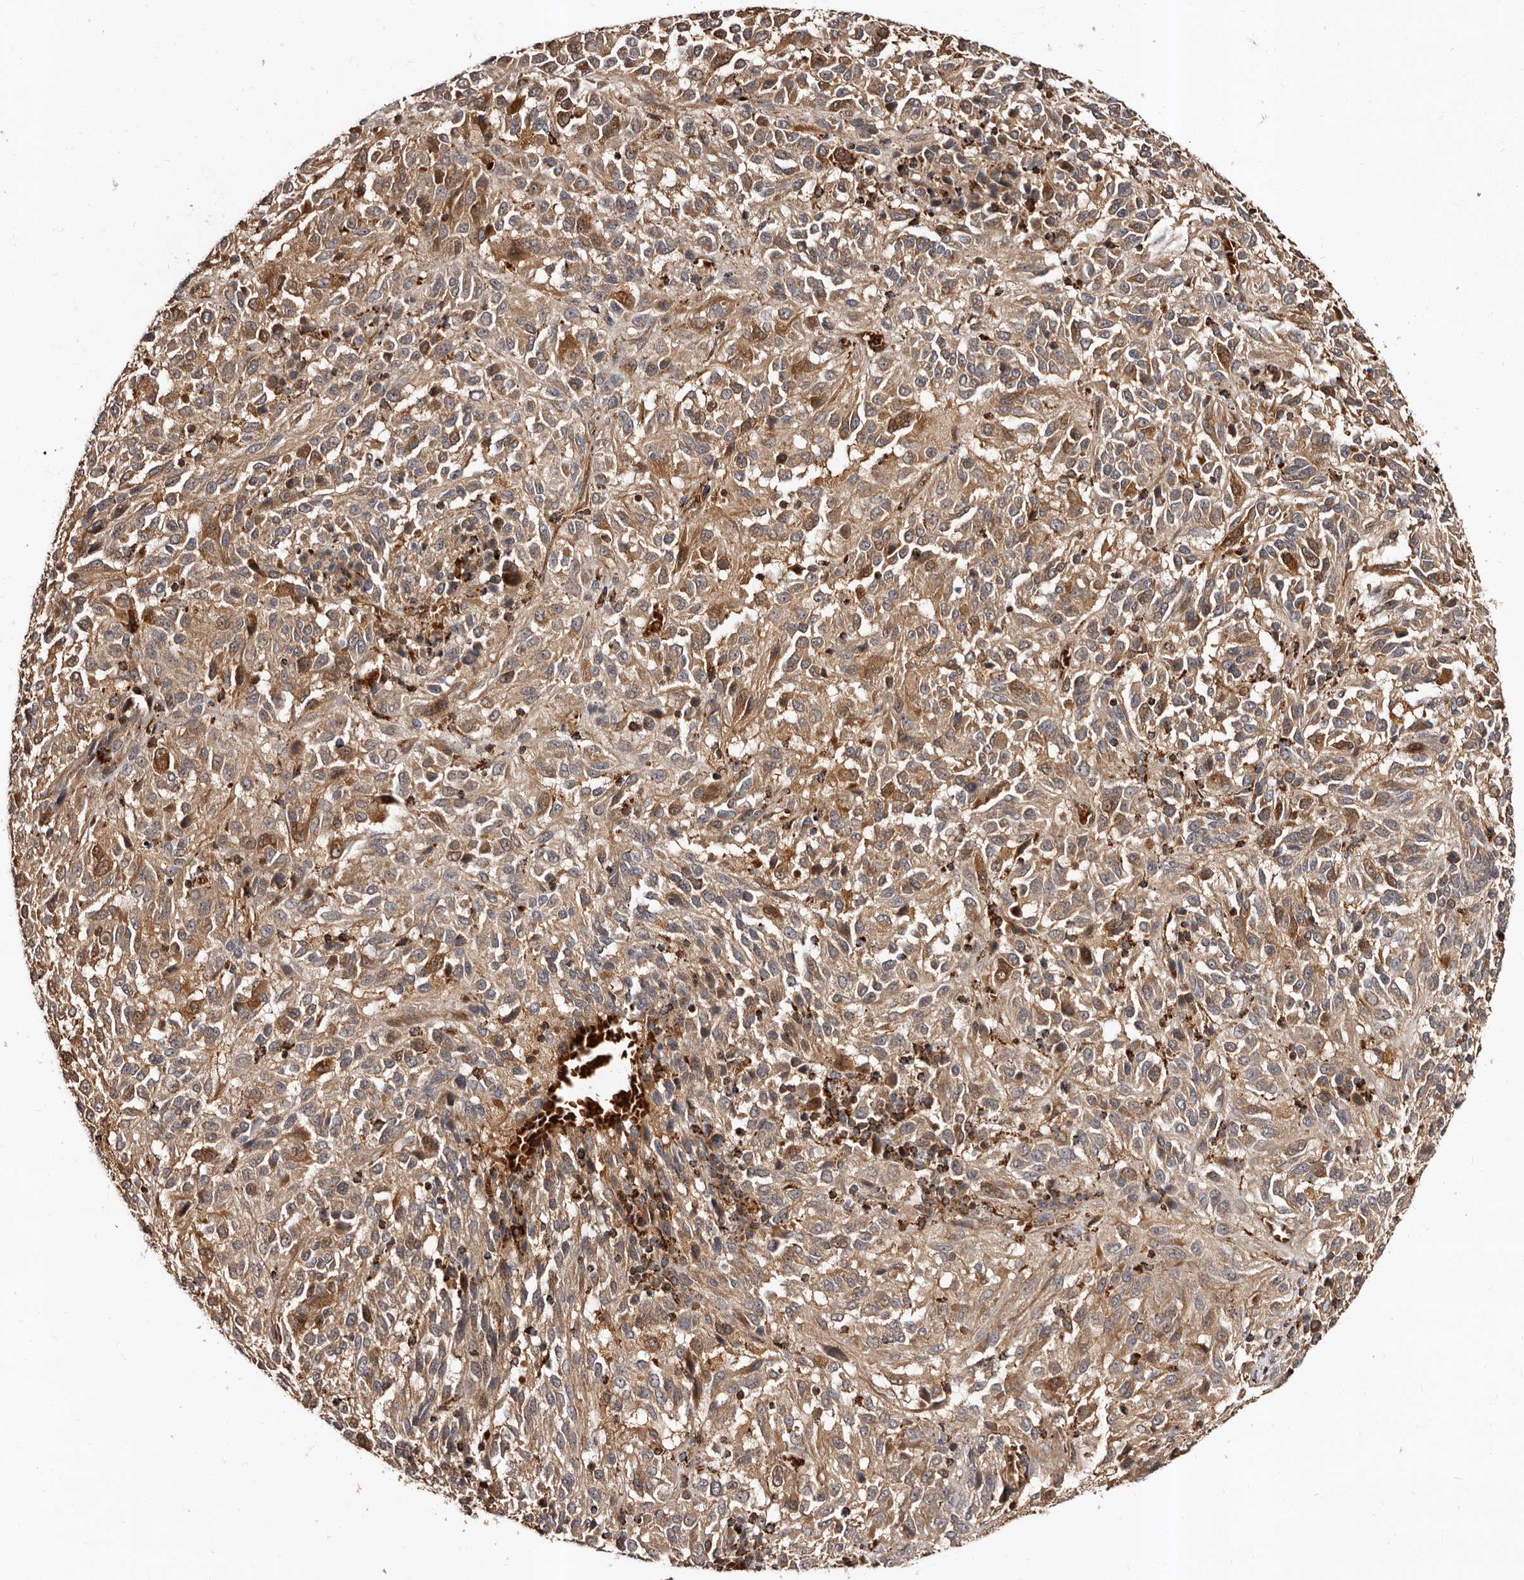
{"staining": {"intensity": "moderate", "quantity": ">75%", "location": "cytoplasmic/membranous"}, "tissue": "melanoma", "cell_type": "Tumor cells", "image_type": "cancer", "snomed": [{"axis": "morphology", "description": "Malignant melanoma, Metastatic site"}, {"axis": "topography", "description": "Lung"}], "caption": "Immunohistochemistry (DAB (3,3'-diaminobenzidine)) staining of malignant melanoma (metastatic site) demonstrates moderate cytoplasmic/membranous protein positivity in approximately >75% of tumor cells.", "gene": "BAX", "patient": {"sex": "male", "age": 64}}